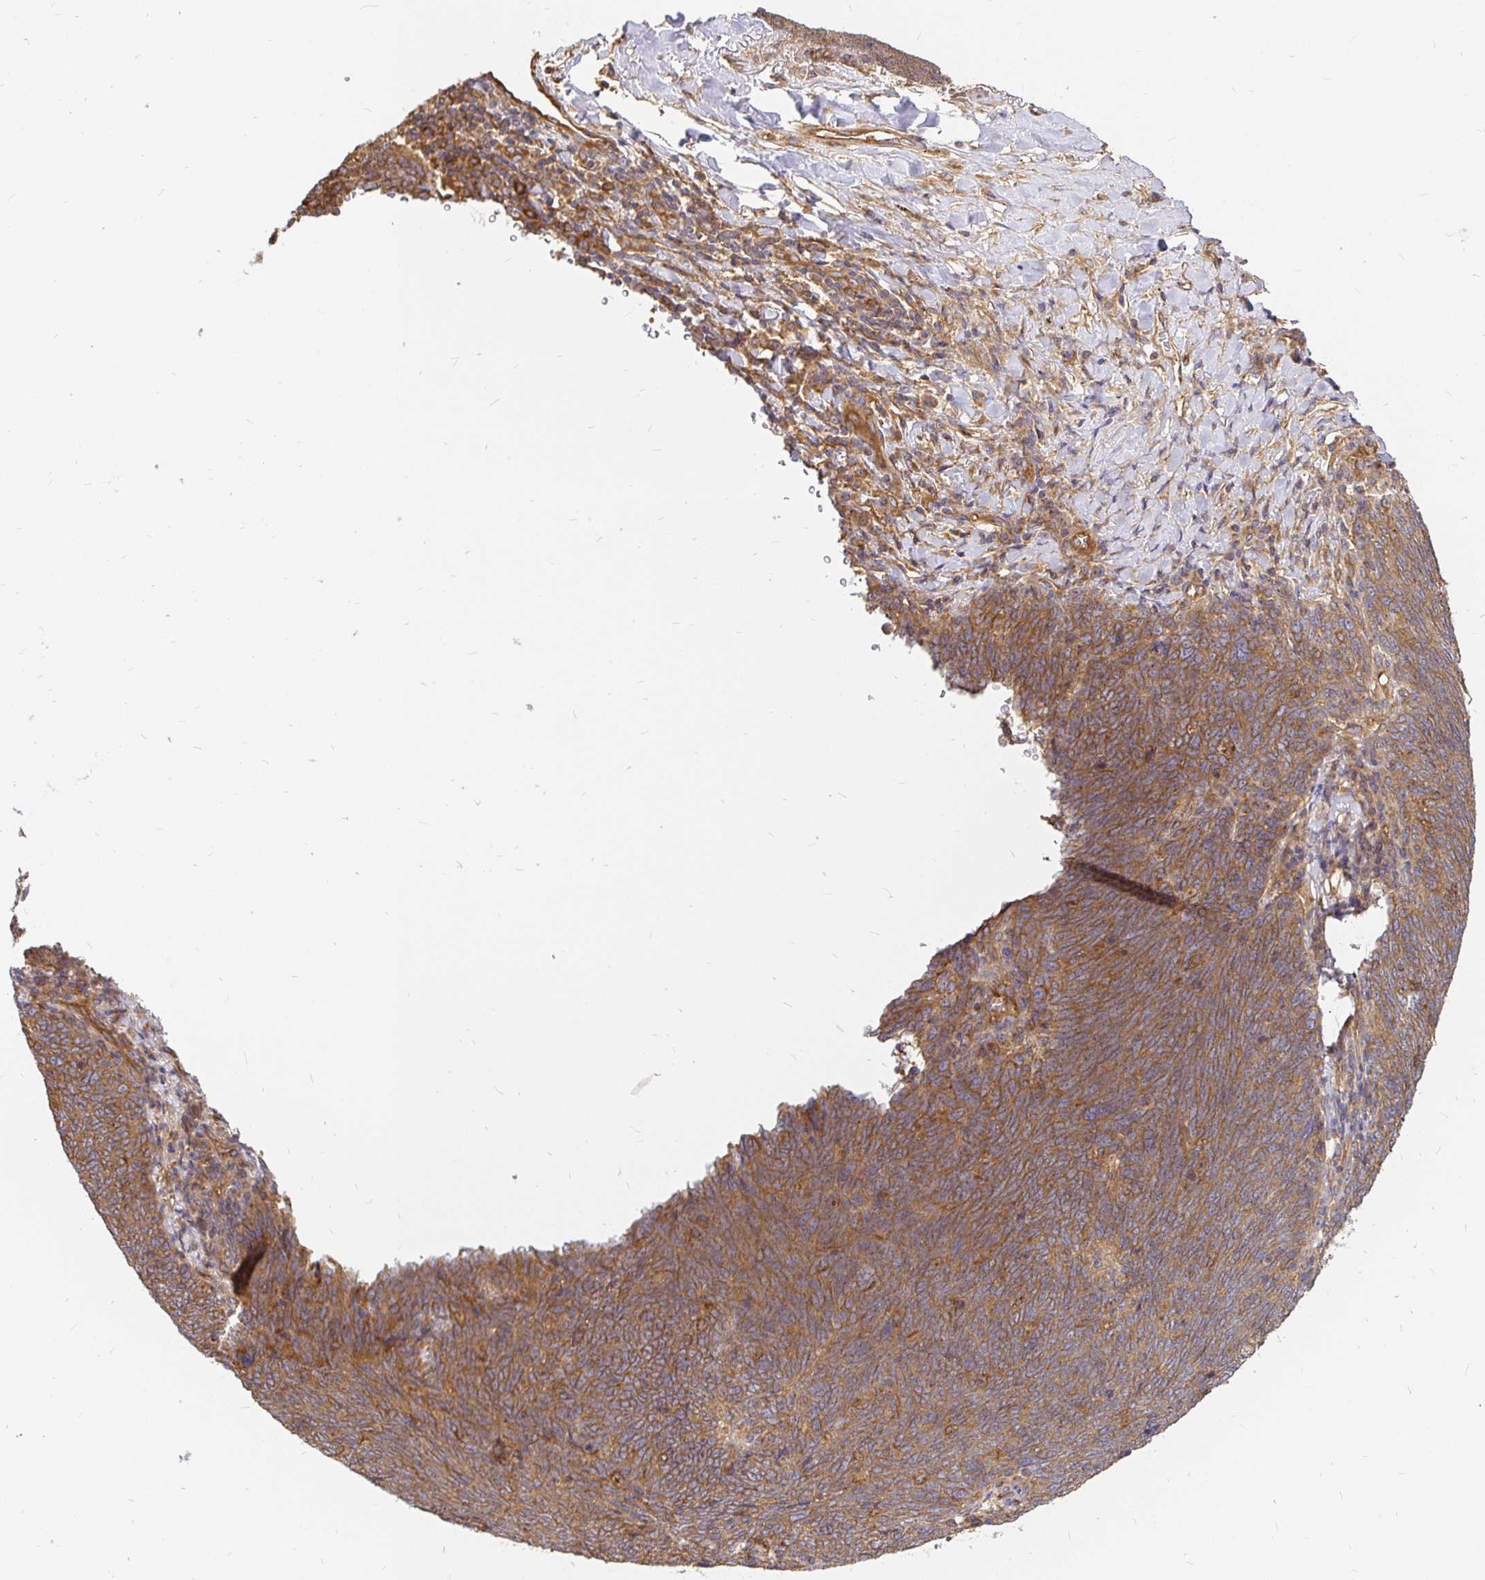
{"staining": {"intensity": "moderate", "quantity": ">75%", "location": "cytoplasmic/membranous"}, "tissue": "lung cancer", "cell_type": "Tumor cells", "image_type": "cancer", "snomed": [{"axis": "morphology", "description": "Squamous cell carcinoma, NOS"}, {"axis": "topography", "description": "Lung"}], "caption": "A histopathology image showing moderate cytoplasmic/membranous positivity in about >75% of tumor cells in lung cancer (squamous cell carcinoma), as visualized by brown immunohistochemical staining.", "gene": "KIF5B", "patient": {"sex": "female", "age": 72}}